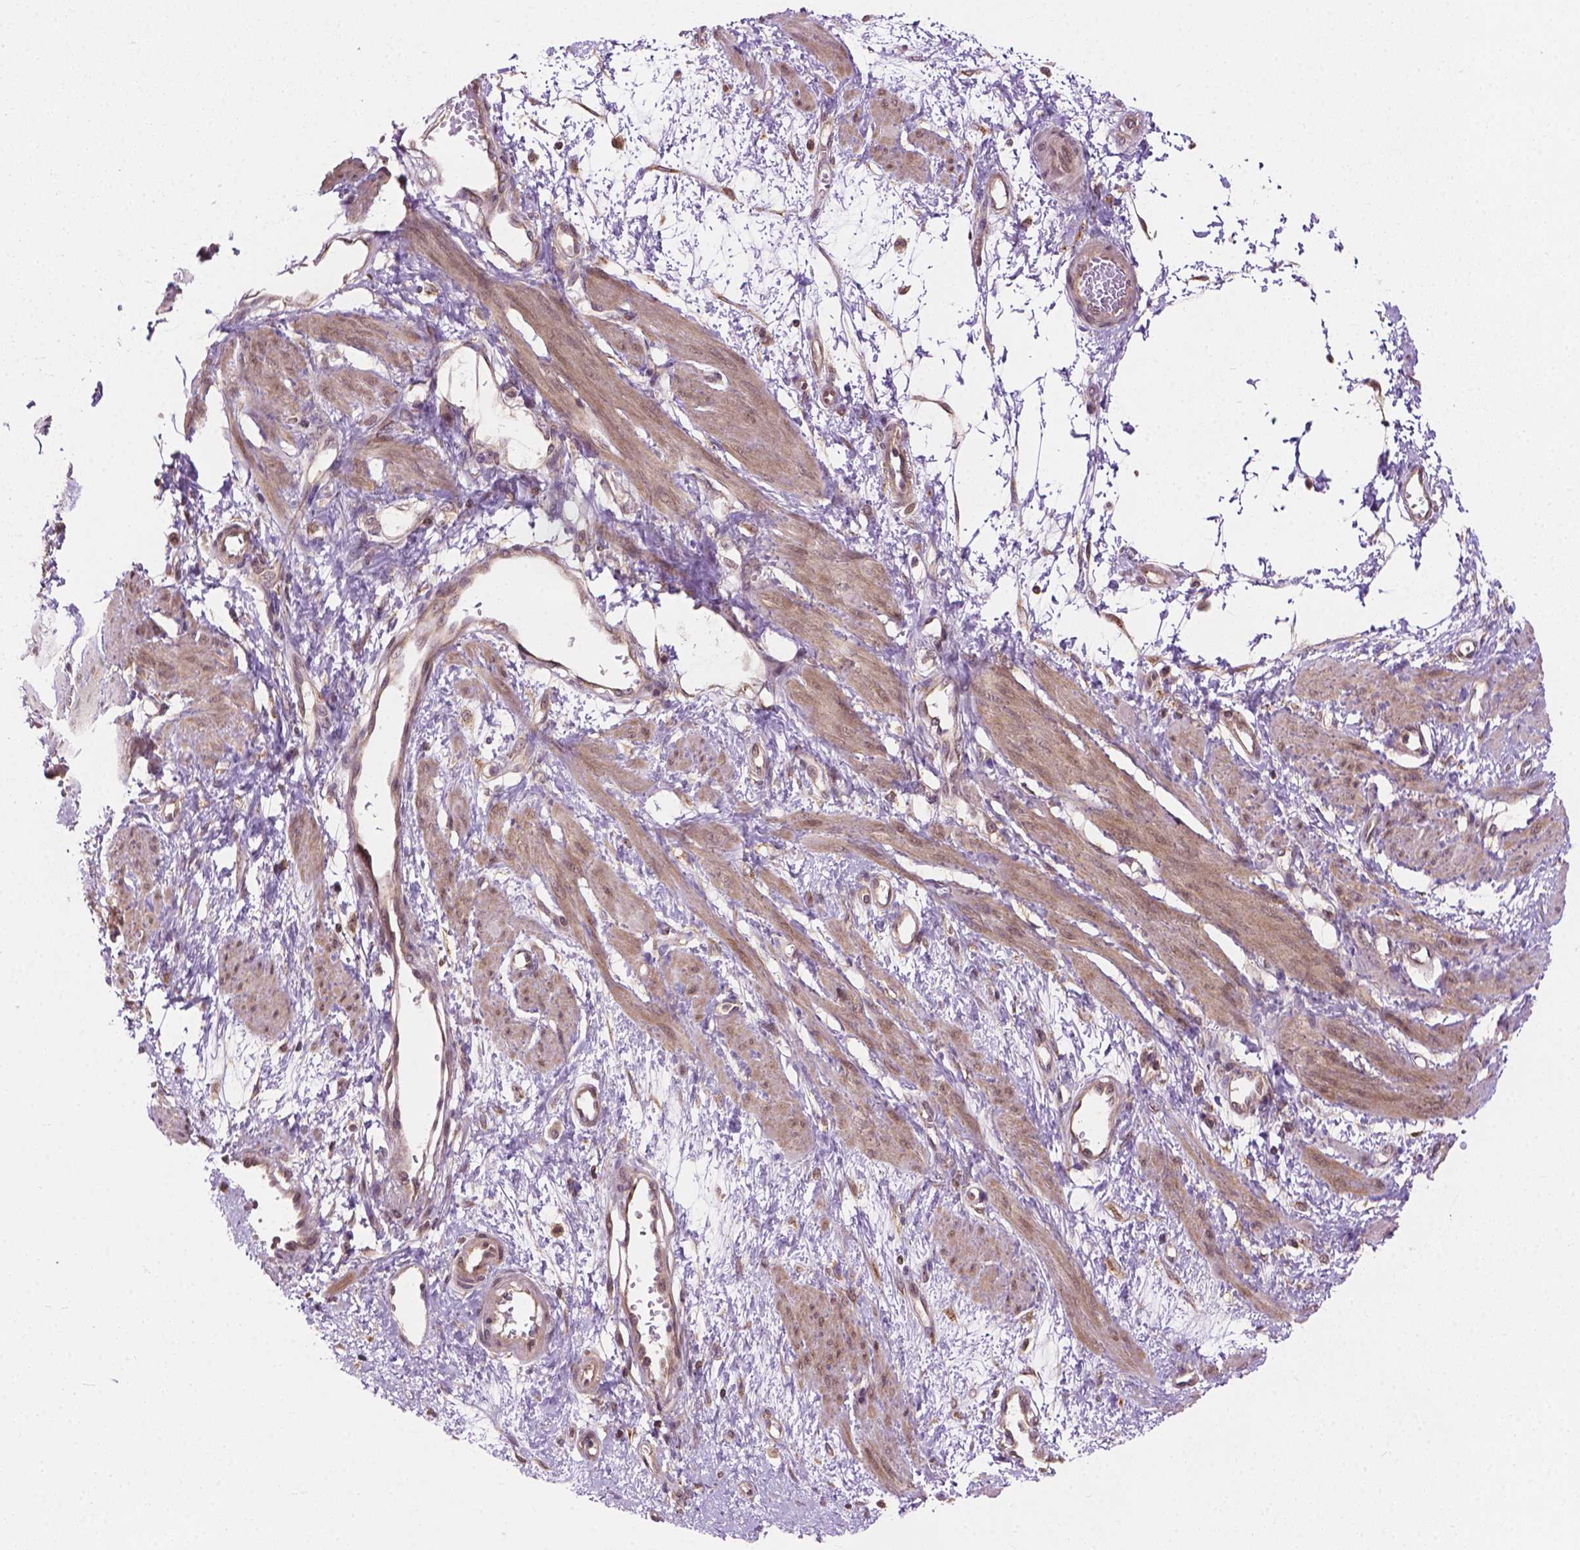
{"staining": {"intensity": "moderate", "quantity": ">75%", "location": "cytoplasmic/membranous,nuclear"}, "tissue": "smooth muscle", "cell_type": "Smooth muscle cells", "image_type": "normal", "snomed": [{"axis": "morphology", "description": "Normal tissue, NOS"}, {"axis": "topography", "description": "Smooth muscle"}, {"axis": "topography", "description": "Uterus"}], "caption": "Moderate cytoplasmic/membranous,nuclear staining is identified in about >75% of smooth muscle cells in benign smooth muscle.", "gene": "PPP1CB", "patient": {"sex": "female", "age": 39}}